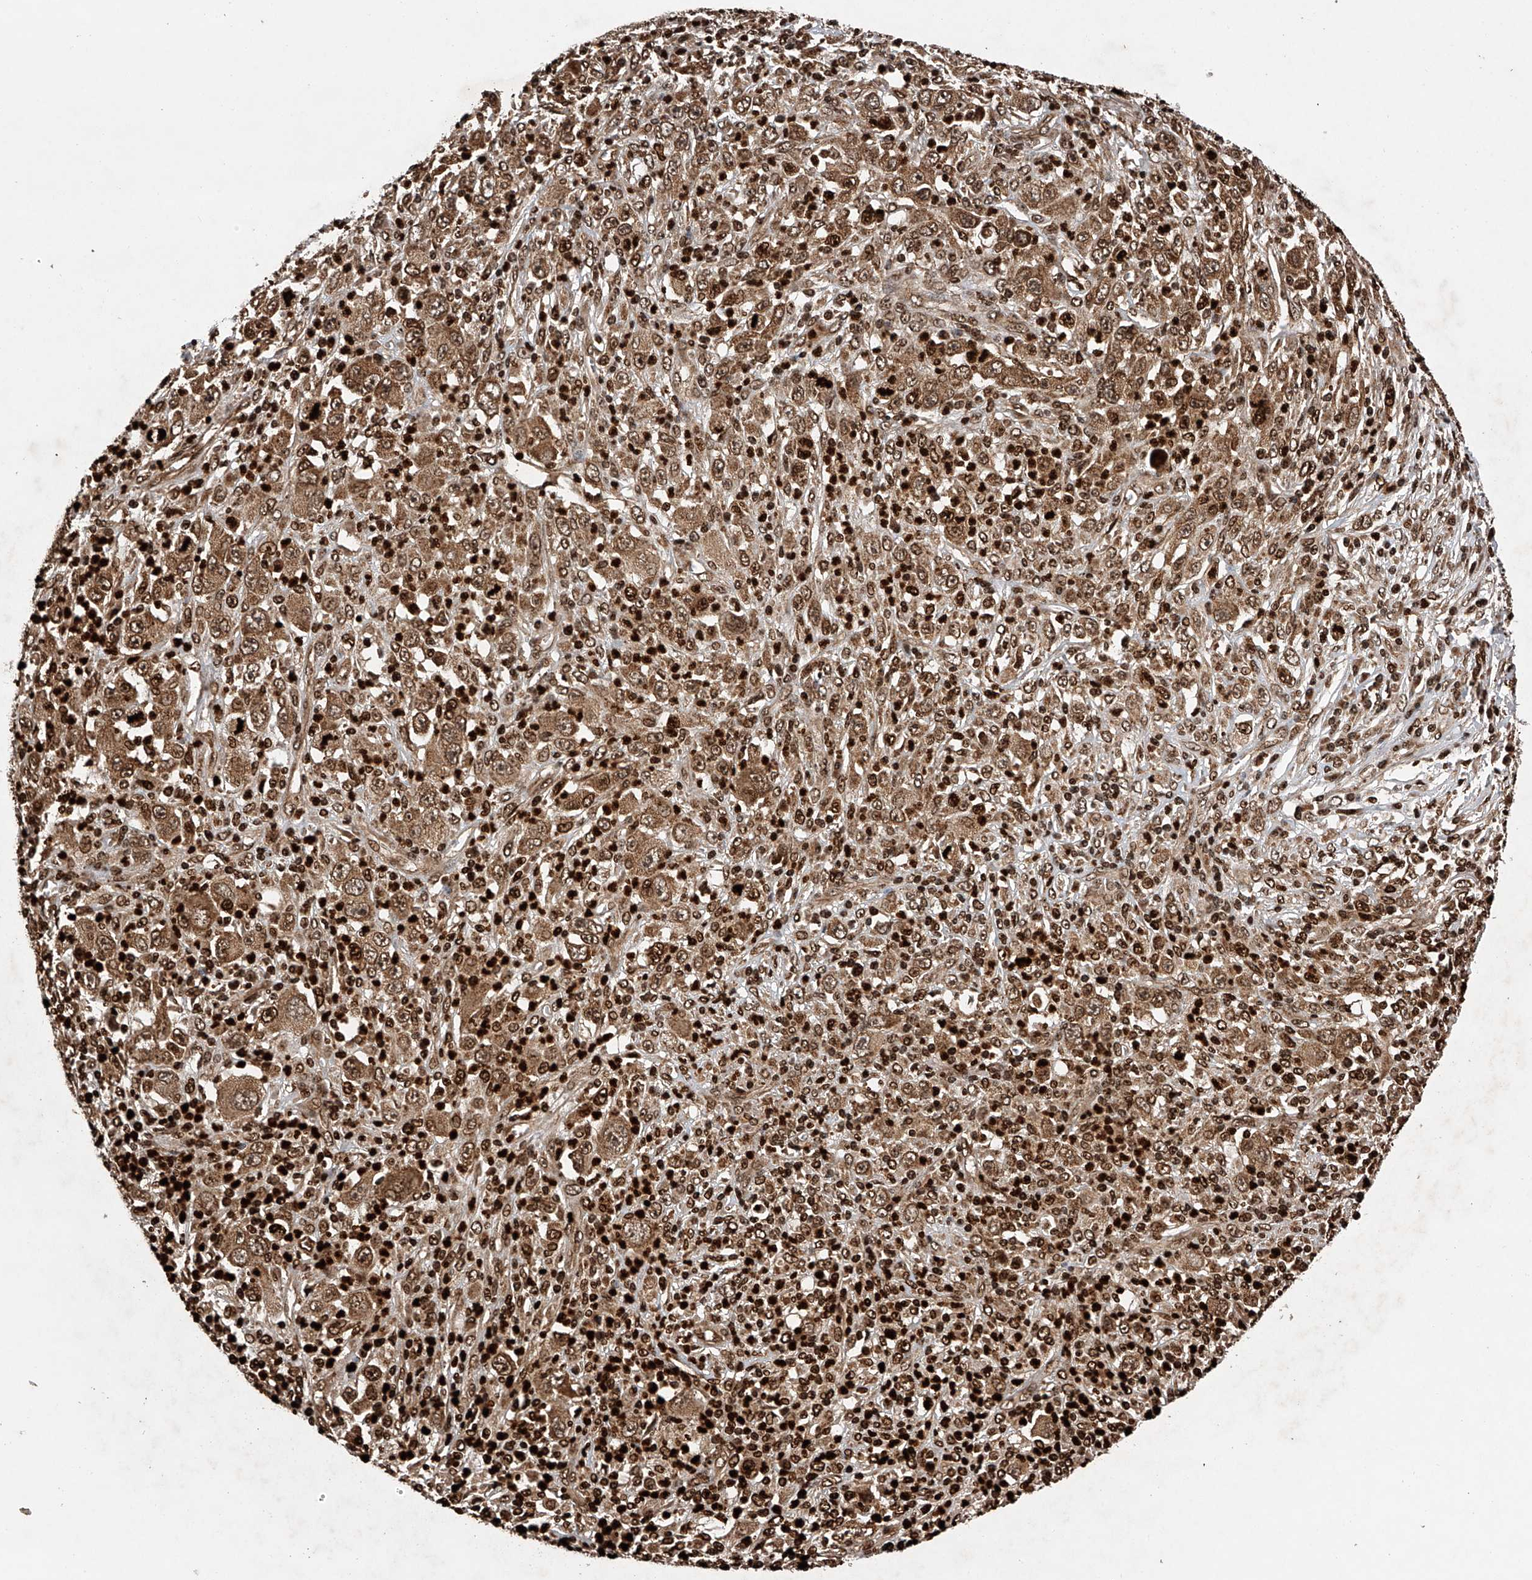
{"staining": {"intensity": "moderate", "quantity": ">75%", "location": "cytoplasmic/membranous,nuclear"}, "tissue": "melanoma", "cell_type": "Tumor cells", "image_type": "cancer", "snomed": [{"axis": "morphology", "description": "Malignant melanoma, Metastatic site"}, {"axis": "topography", "description": "Skin"}], "caption": "This image displays malignant melanoma (metastatic site) stained with immunohistochemistry to label a protein in brown. The cytoplasmic/membranous and nuclear of tumor cells show moderate positivity for the protein. Nuclei are counter-stained blue.", "gene": "MAP3K11", "patient": {"sex": "female", "age": 56}}